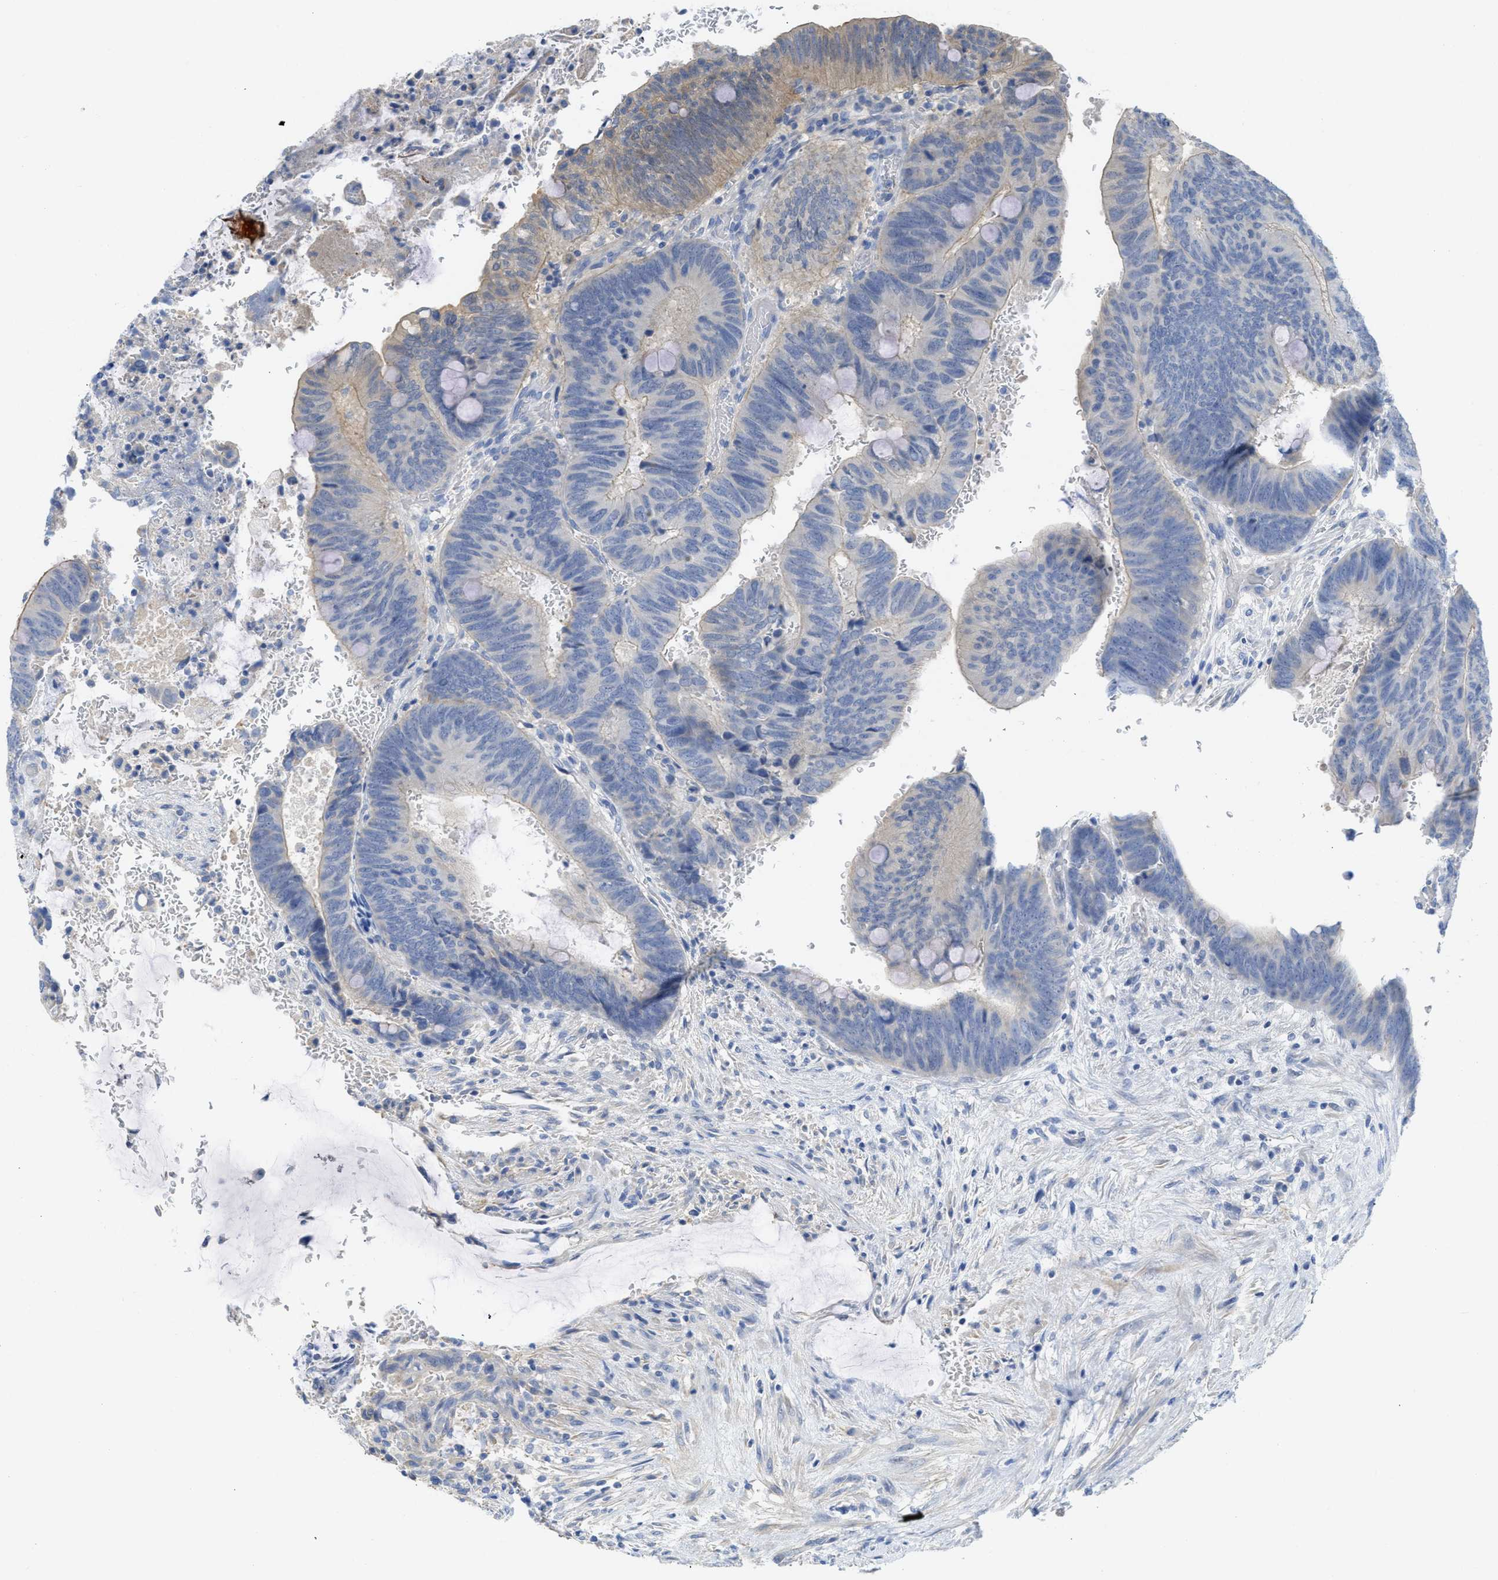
{"staining": {"intensity": "weak", "quantity": "<25%", "location": "cytoplasmic/membranous"}, "tissue": "colorectal cancer", "cell_type": "Tumor cells", "image_type": "cancer", "snomed": [{"axis": "morphology", "description": "Normal tissue, NOS"}, {"axis": "morphology", "description": "Adenocarcinoma, NOS"}, {"axis": "topography", "description": "Rectum"}], "caption": "A high-resolution histopathology image shows IHC staining of colorectal cancer (adenocarcinoma), which shows no significant staining in tumor cells.", "gene": "MYL3", "patient": {"sex": "male", "age": 92}}